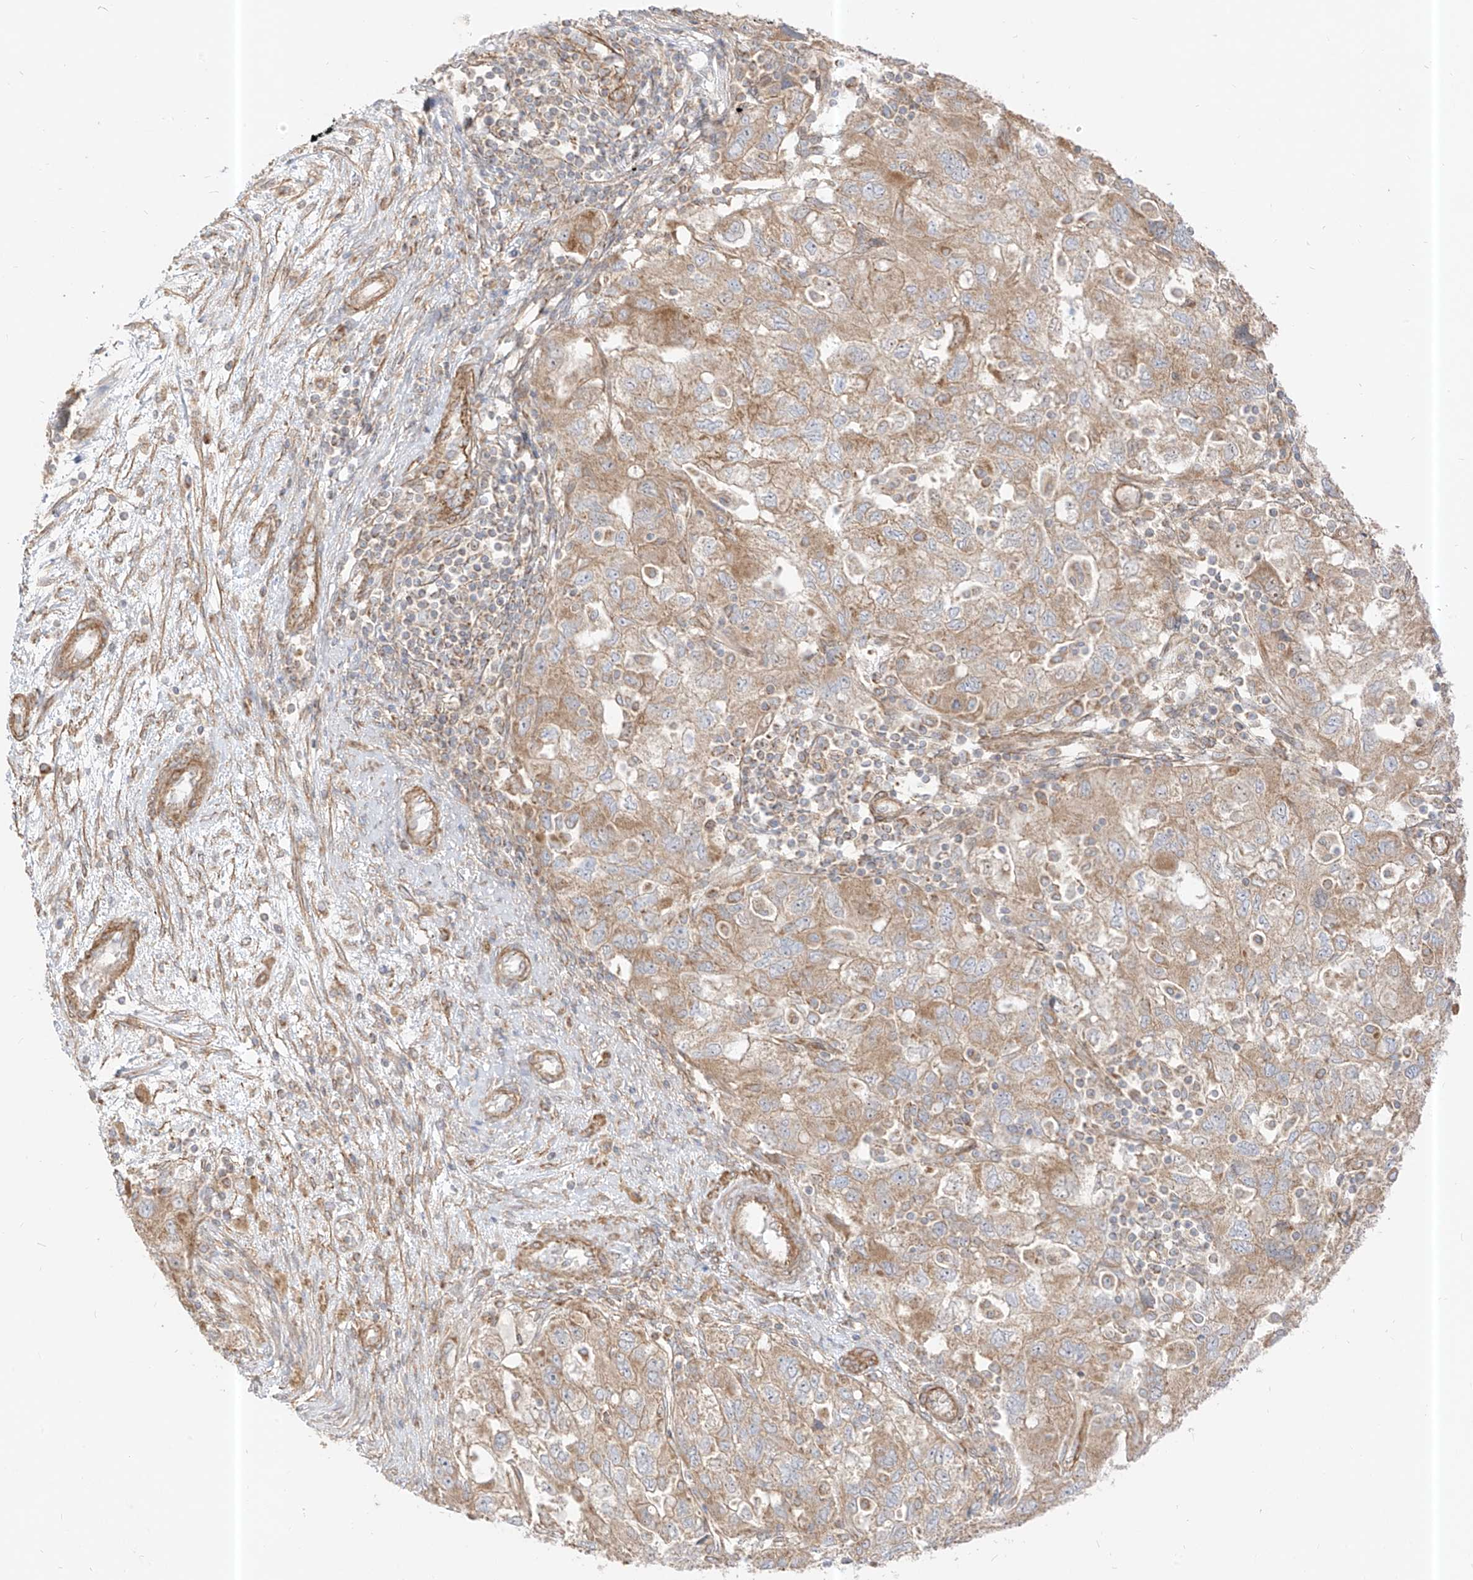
{"staining": {"intensity": "weak", "quantity": ">75%", "location": "cytoplasmic/membranous"}, "tissue": "ovarian cancer", "cell_type": "Tumor cells", "image_type": "cancer", "snomed": [{"axis": "morphology", "description": "Carcinoma, NOS"}, {"axis": "morphology", "description": "Cystadenocarcinoma, serous, NOS"}, {"axis": "topography", "description": "Ovary"}], "caption": "Immunohistochemistry image of human ovarian cancer (serous cystadenocarcinoma) stained for a protein (brown), which demonstrates low levels of weak cytoplasmic/membranous positivity in approximately >75% of tumor cells.", "gene": "PLCL1", "patient": {"sex": "female", "age": 69}}